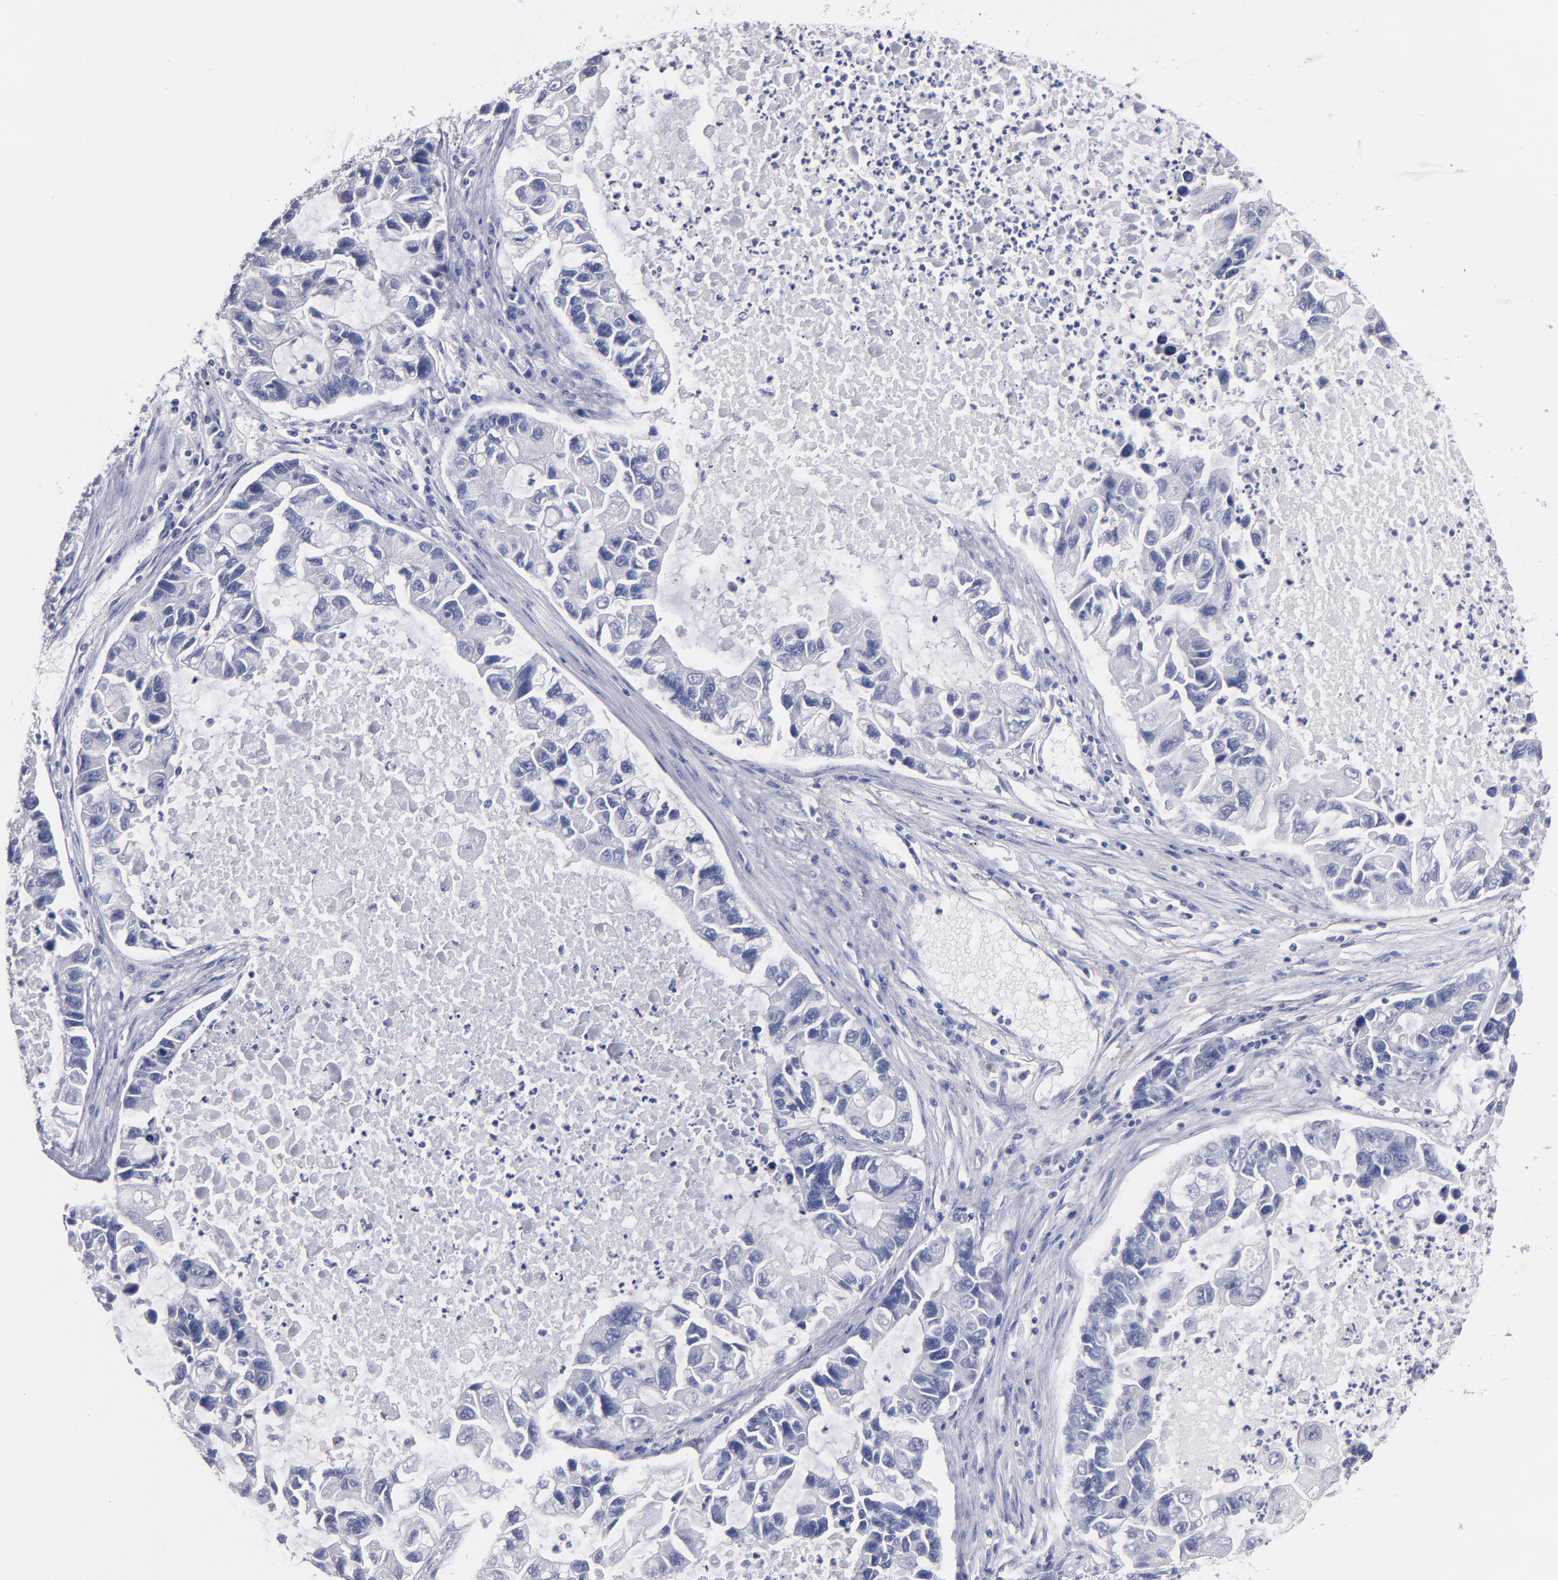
{"staining": {"intensity": "negative", "quantity": "none", "location": "none"}, "tissue": "lung cancer", "cell_type": "Tumor cells", "image_type": "cancer", "snomed": [{"axis": "morphology", "description": "Adenocarcinoma, NOS"}, {"axis": "topography", "description": "Lung"}], "caption": "Immunohistochemical staining of human lung adenocarcinoma demonstrates no significant staining in tumor cells.", "gene": "RAF1", "patient": {"sex": "female", "age": 51}}